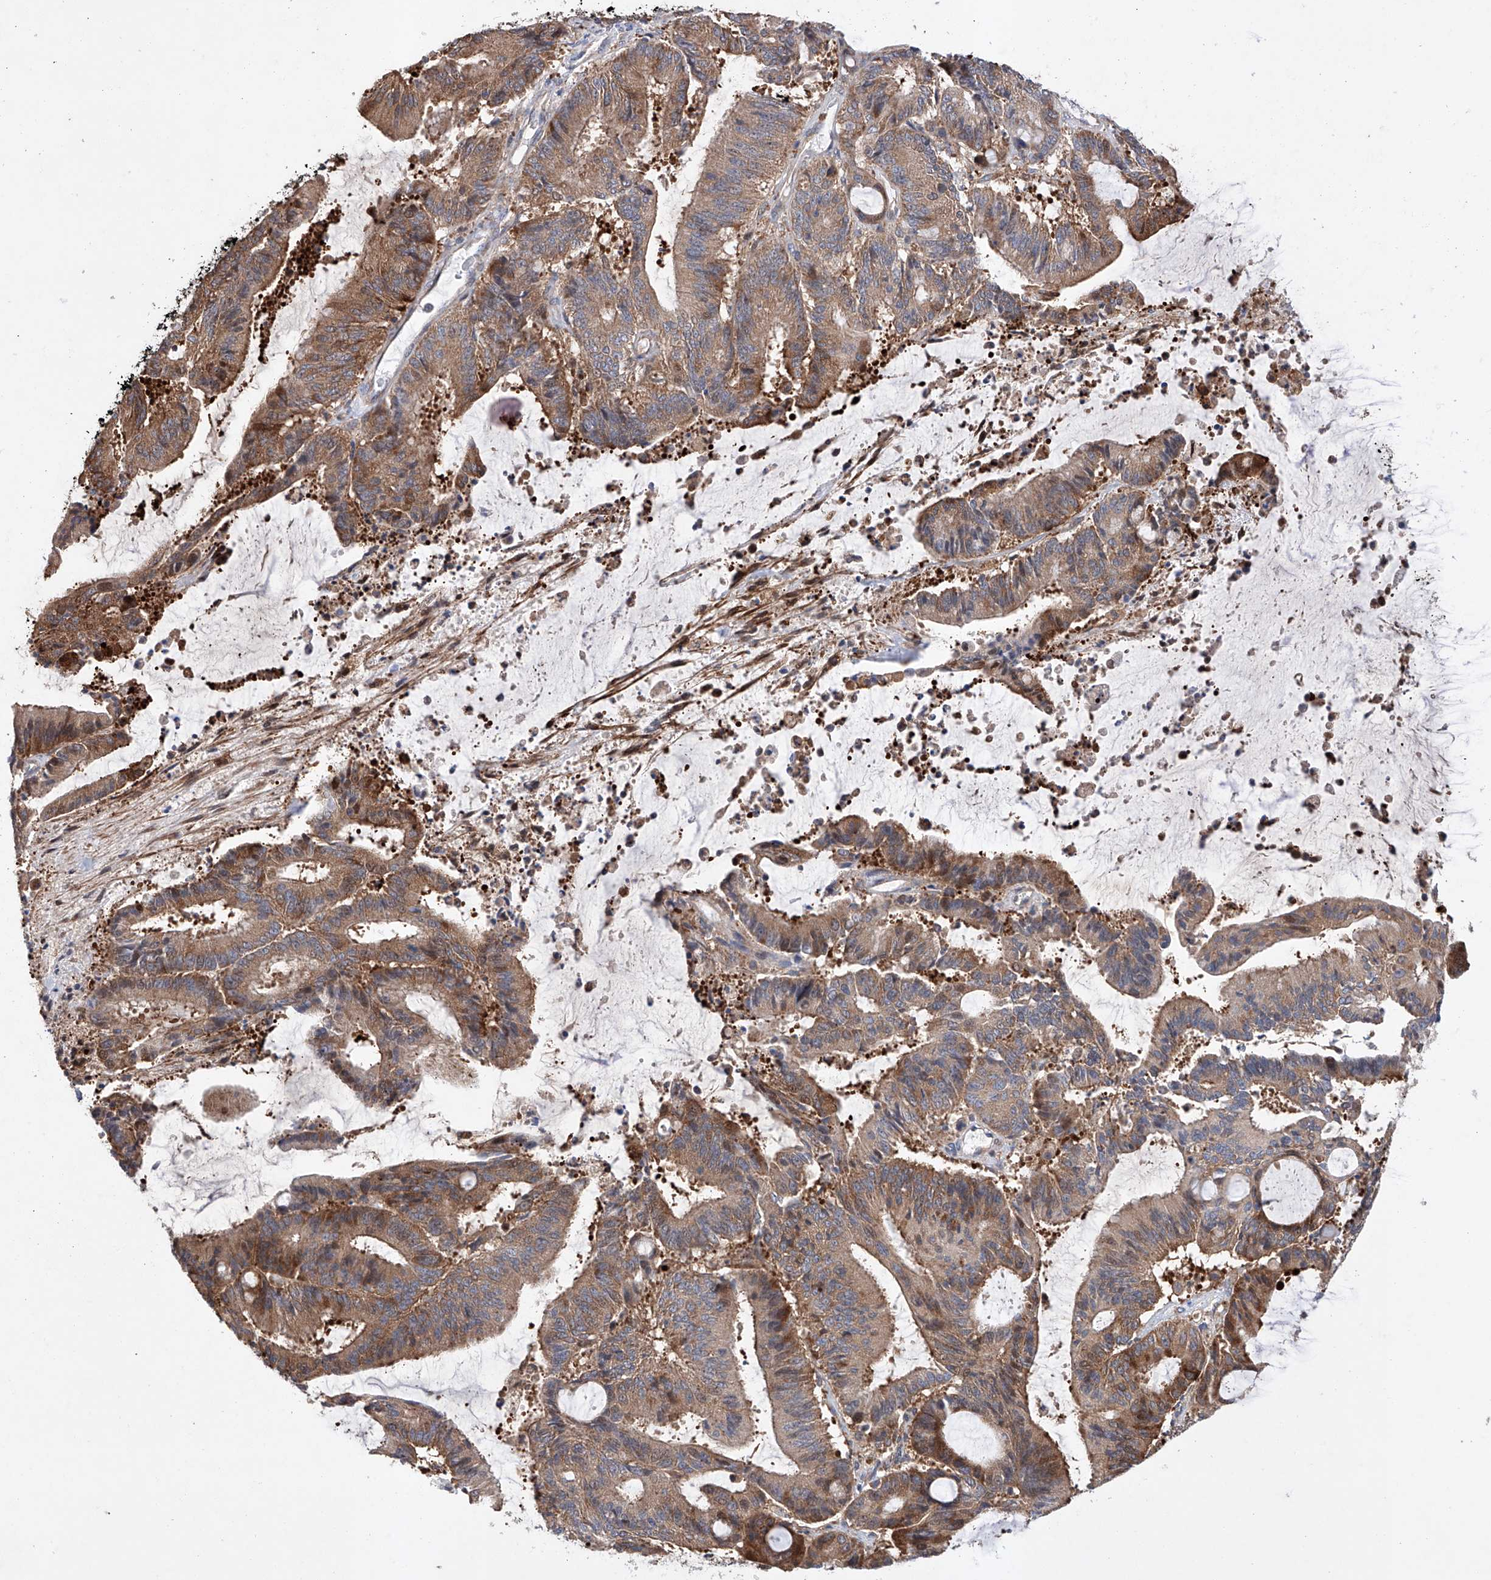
{"staining": {"intensity": "moderate", "quantity": ">75%", "location": "cytoplasmic/membranous"}, "tissue": "liver cancer", "cell_type": "Tumor cells", "image_type": "cancer", "snomed": [{"axis": "morphology", "description": "Normal tissue, NOS"}, {"axis": "morphology", "description": "Cholangiocarcinoma"}, {"axis": "topography", "description": "Liver"}, {"axis": "topography", "description": "Peripheral nerve tissue"}], "caption": "Liver cholangiocarcinoma stained with IHC exhibits moderate cytoplasmic/membranous expression in about >75% of tumor cells.", "gene": "TIMM23", "patient": {"sex": "female", "age": 73}}